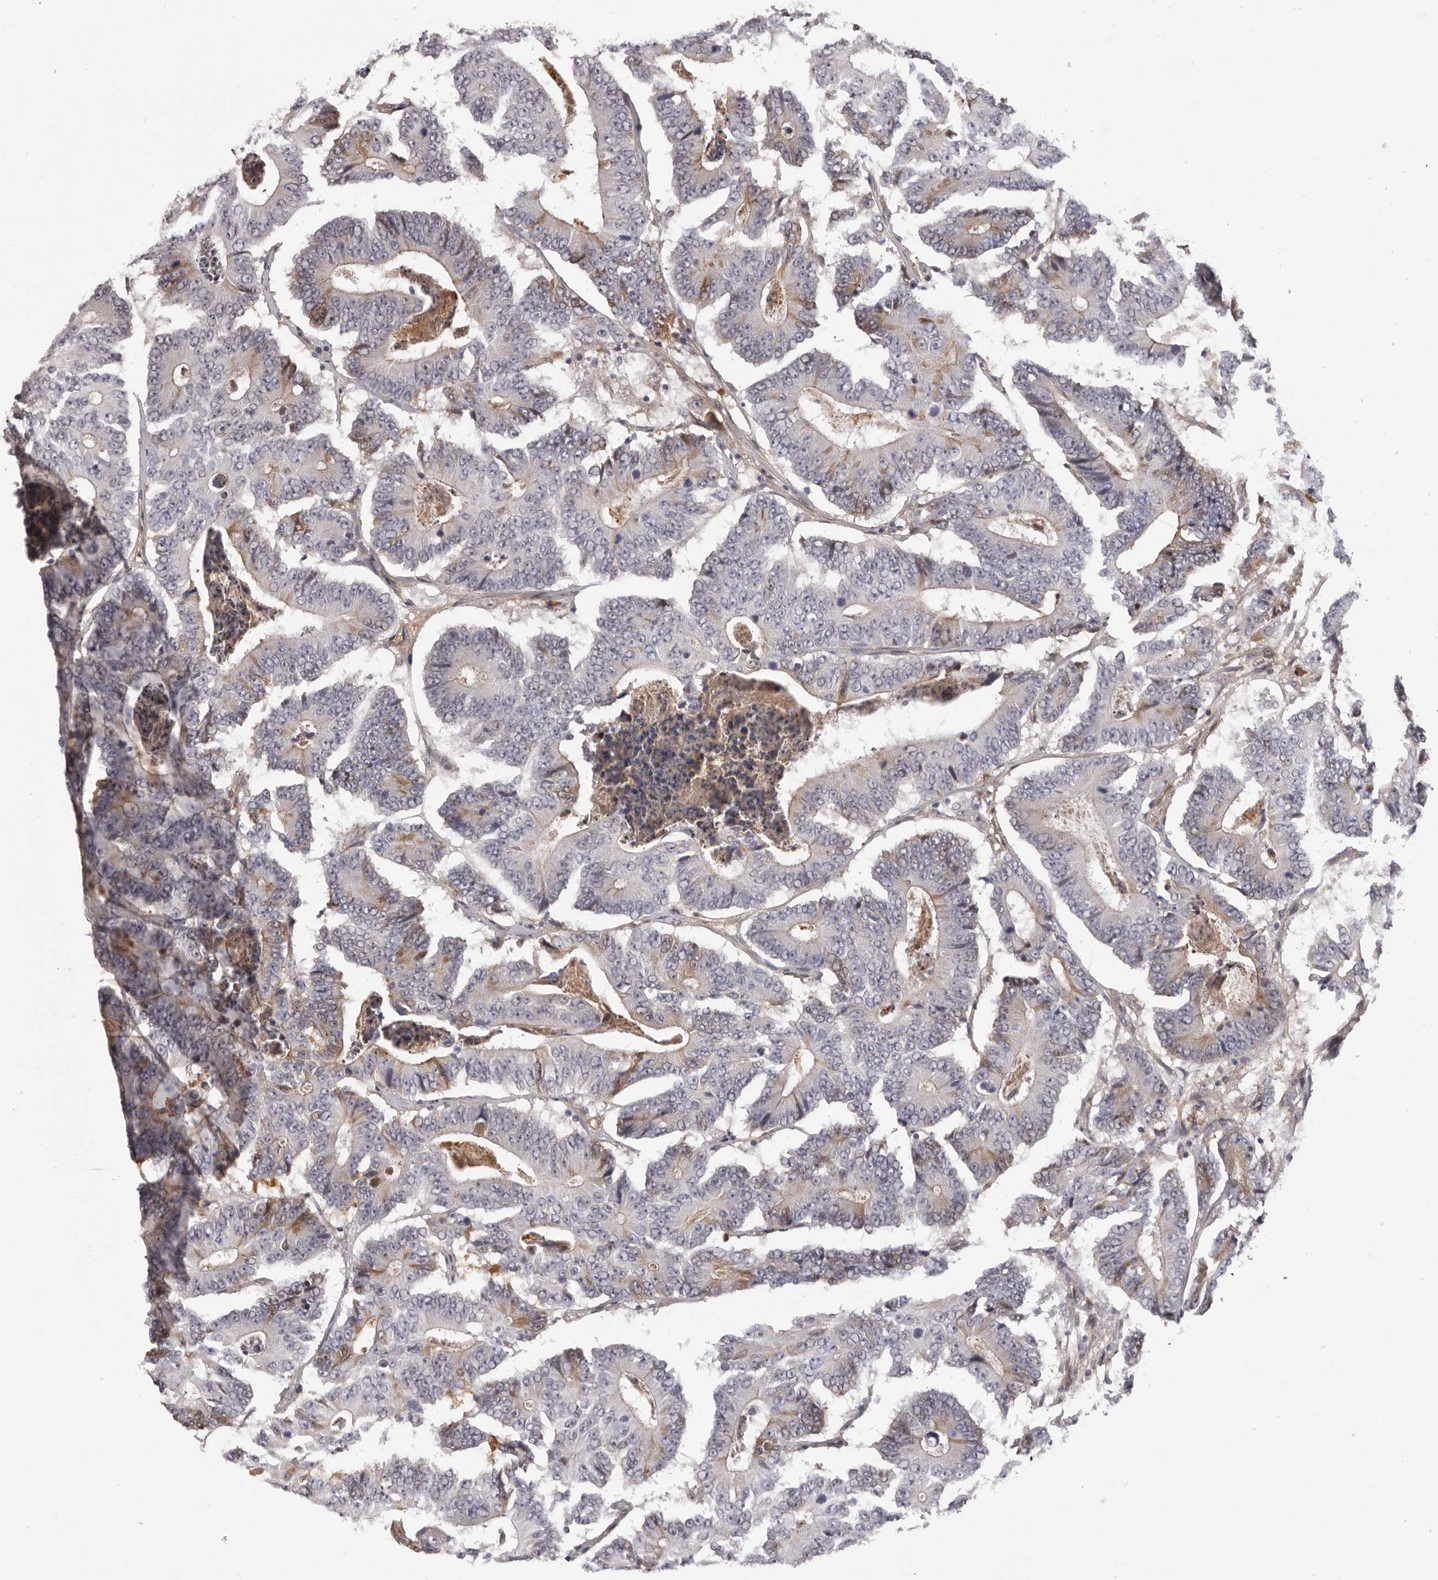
{"staining": {"intensity": "moderate", "quantity": "<25%", "location": "cytoplasmic/membranous"}, "tissue": "colorectal cancer", "cell_type": "Tumor cells", "image_type": "cancer", "snomed": [{"axis": "morphology", "description": "Adenocarcinoma, NOS"}, {"axis": "topography", "description": "Colon"}], "caption": "Immunohistochemistry photomicrograph of human colorectal cancer (adenocarcinoma) stained for a protein (brown), which demonstrates low levels of moderate cytoplasmic/membranous positivity in about <25% of tumor cells.", "gene": "OTUD3", "patient": {"sex": "male", "age": 83}}